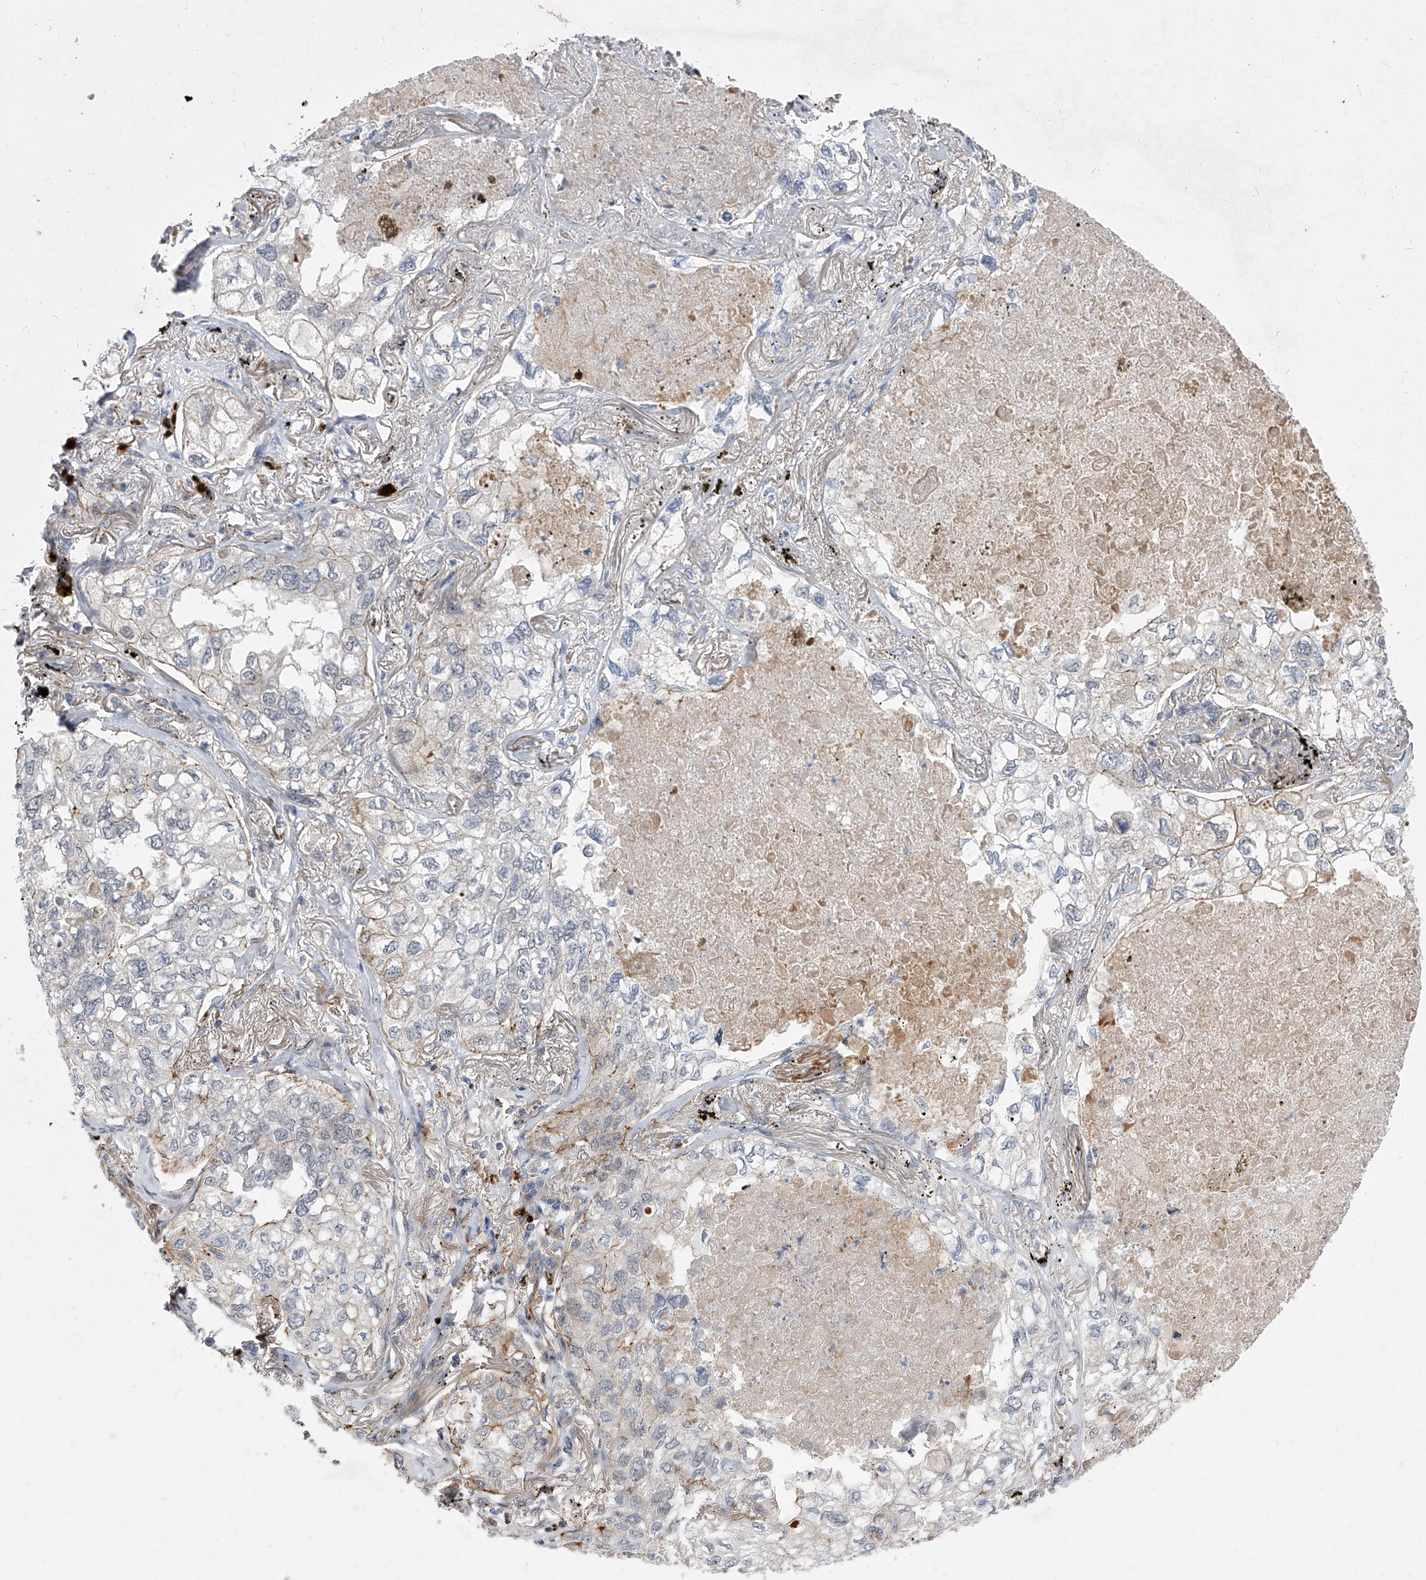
{"staining": {"intensity": "negative", "quantity": "none", "location": "none"}, "tissue": "lung cancer", "cell_type": "Tumor cells", "image_type": "cancer", "snomed": [{"axis": "morphology", "description": "Adenocarcinoma, NOS"}, {"axis": "topography", "description": "Lung"}], "caption": "Human lung cancer stained for a protein using immunohistochemistry (IHC) displays no expression in tumor cells.", "gene": "MINDY4", "patient": {"sex": "male", "age": 65}}